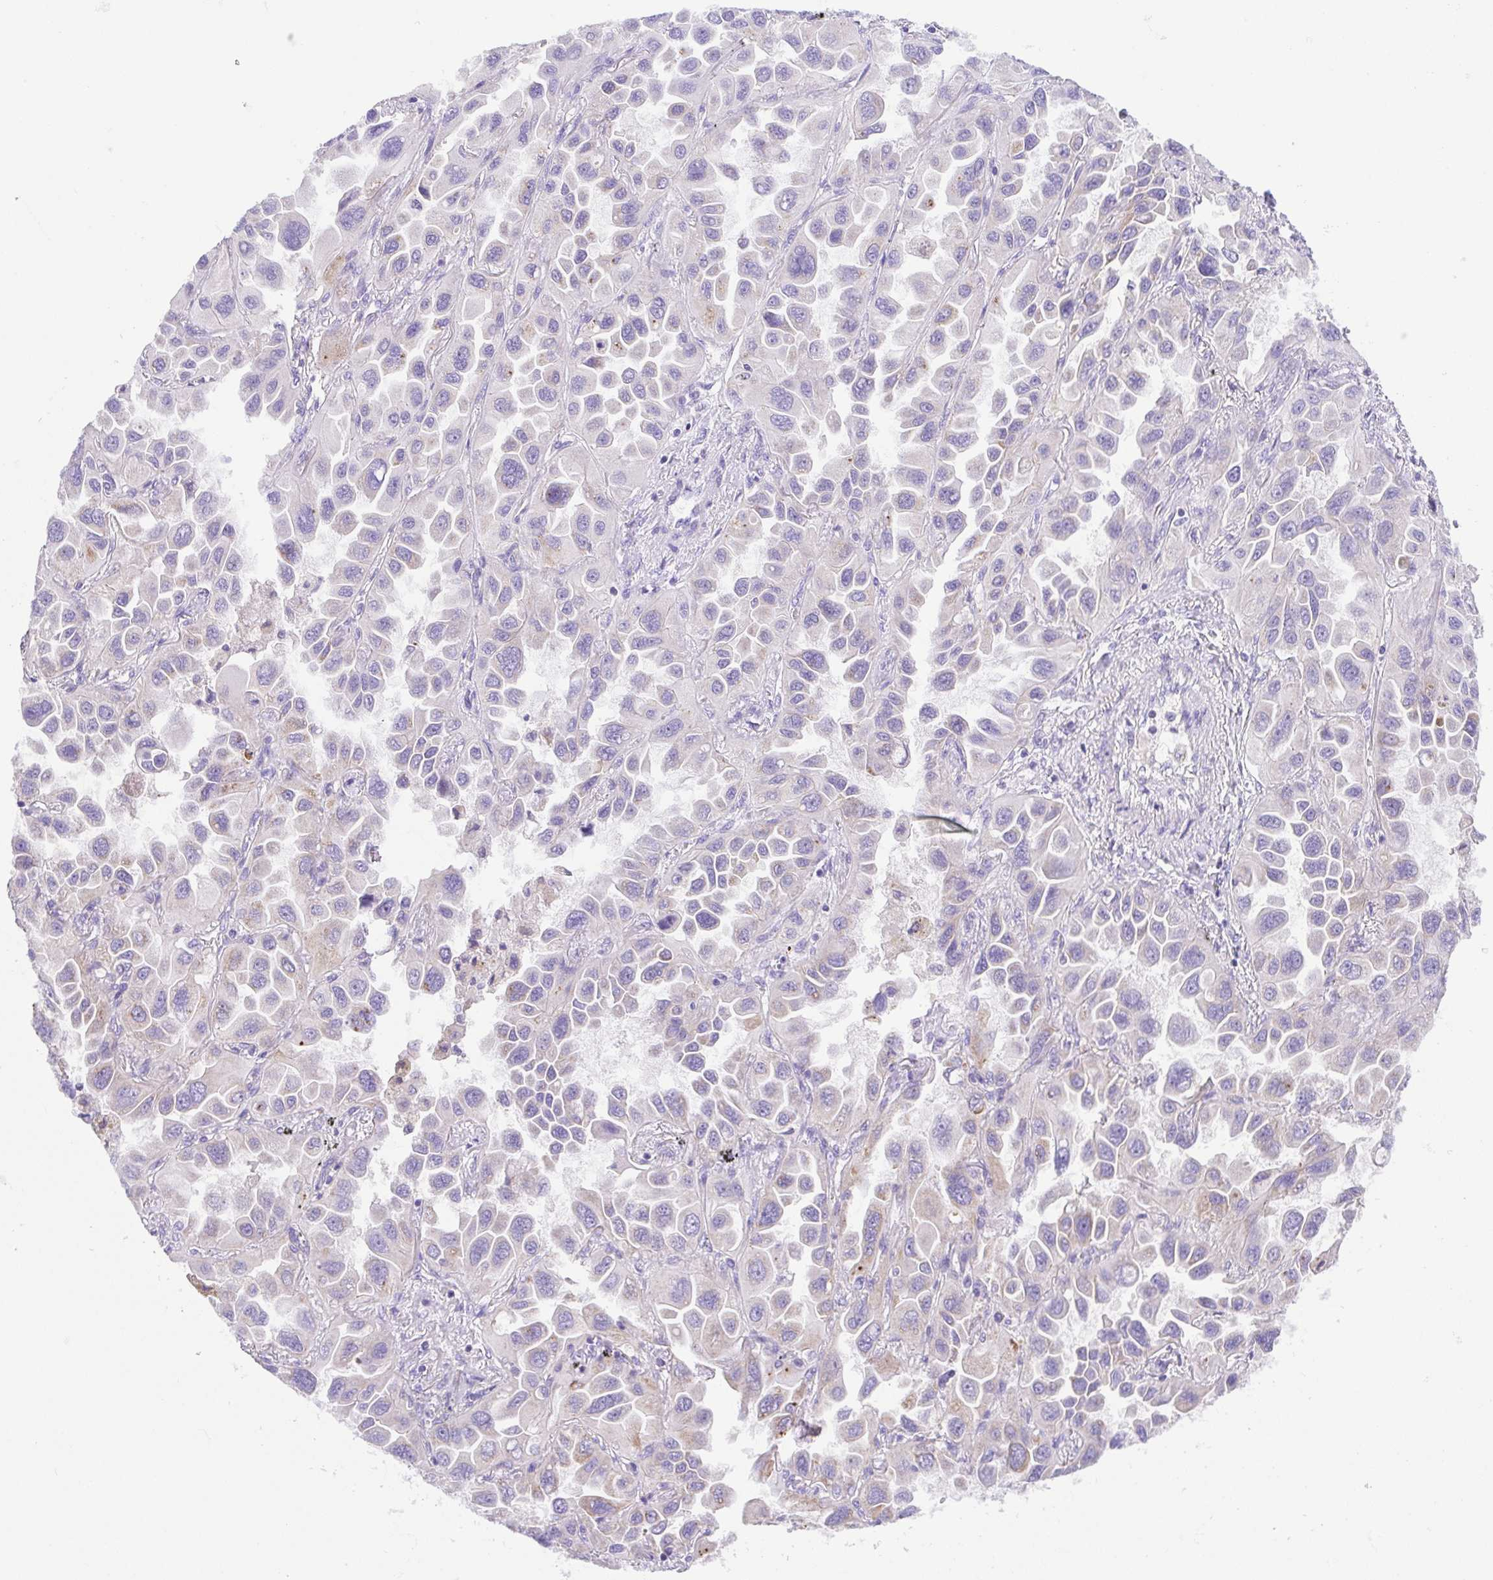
{"staining": {"intensity": "negative", "quantity": "none", "location": "none"}, "tissue": "lung cancer", "cell_type": "Tumor cells", "image_type": "cancer", "snomed": [{"axis": "morphology", "description": "Adenocarcinoma, NOS"}, {"axis": "topography", "description": "Lung"}], "caption": "This is an immunohistochemistry (IHC) histopathology image of lung cancer. There is no expression in tumor cells.", "gene": "SLC13A1", "patient": {"sex": "male", "age": 64}}